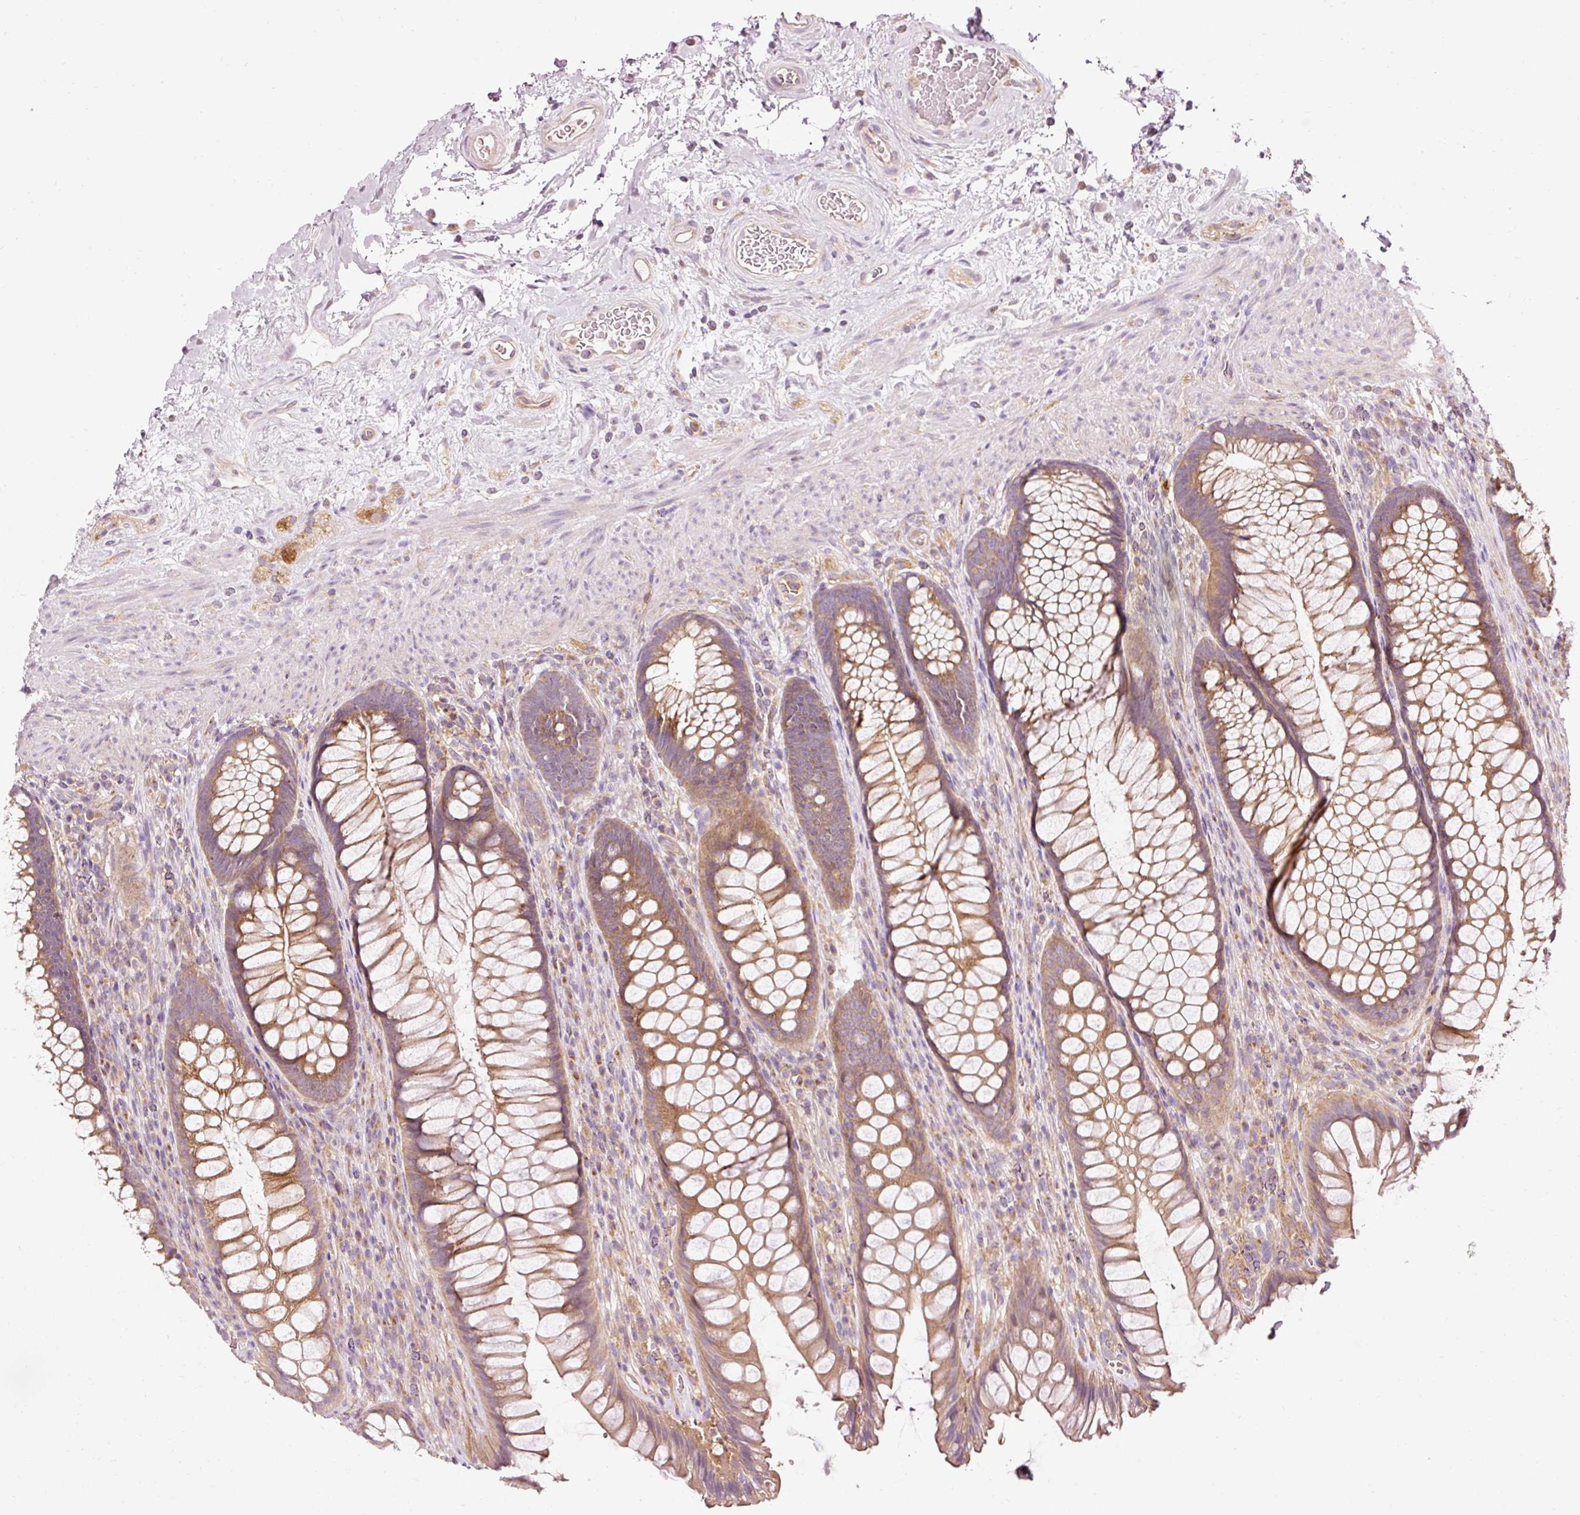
{"staining": {"intensity": "moderate", "quantity": ">75%", "location": "cytoplasmic/membranous"}, "tissue": "rectum", "cell_type": "Glandular cells", "image_type": "normal", "snomed": [{"axis": "morphology", "description": "Normal tissue, NOS"}, {"axis": "topography", "description": "Rectum"}], "caption": "Moderate cytoplasmic/membranous staining is identified in about >75% of glandular cells in normal rectum. Nuclei are stained in blue.", "gene": "NAPA", "patient": {"sex": "male", "age": 53}}